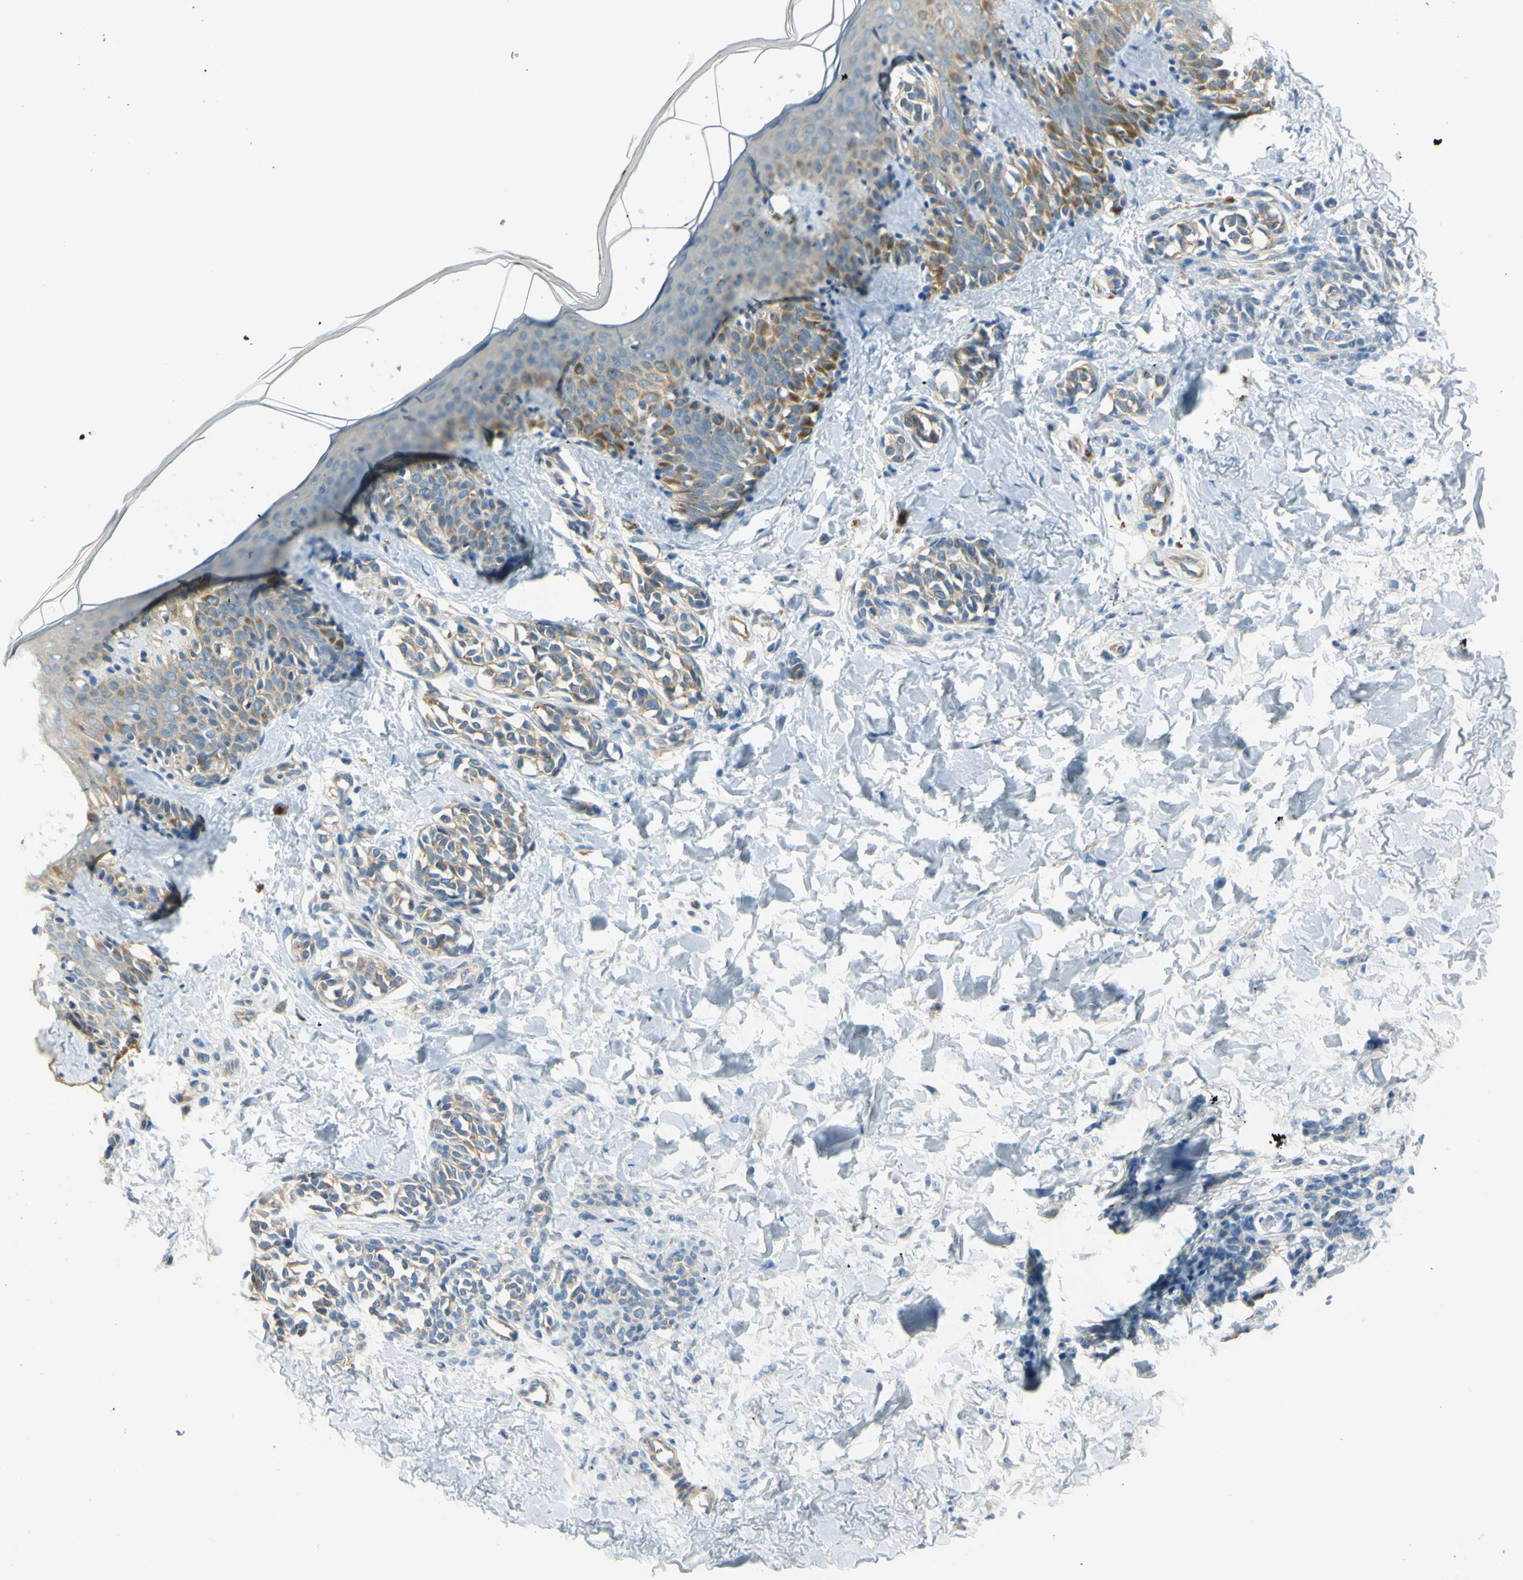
{"staining": {"intensity": "negative", "quantity": "none", "location": "none"}, "tissue": "skin", "cell_type": "Fibroblasts", "image_type": "normal", "snomed": [{"axis": "morphology", "description": "Normal tissue, NOS"}, {"axis": "topography", "description": "Skin"}], "caption": "Photomicrograph shows no protein positivity in fibroblasts of unremarkable skin.", "gene": "LAMA3", "patient": {"sex": "male", "age": 16}}